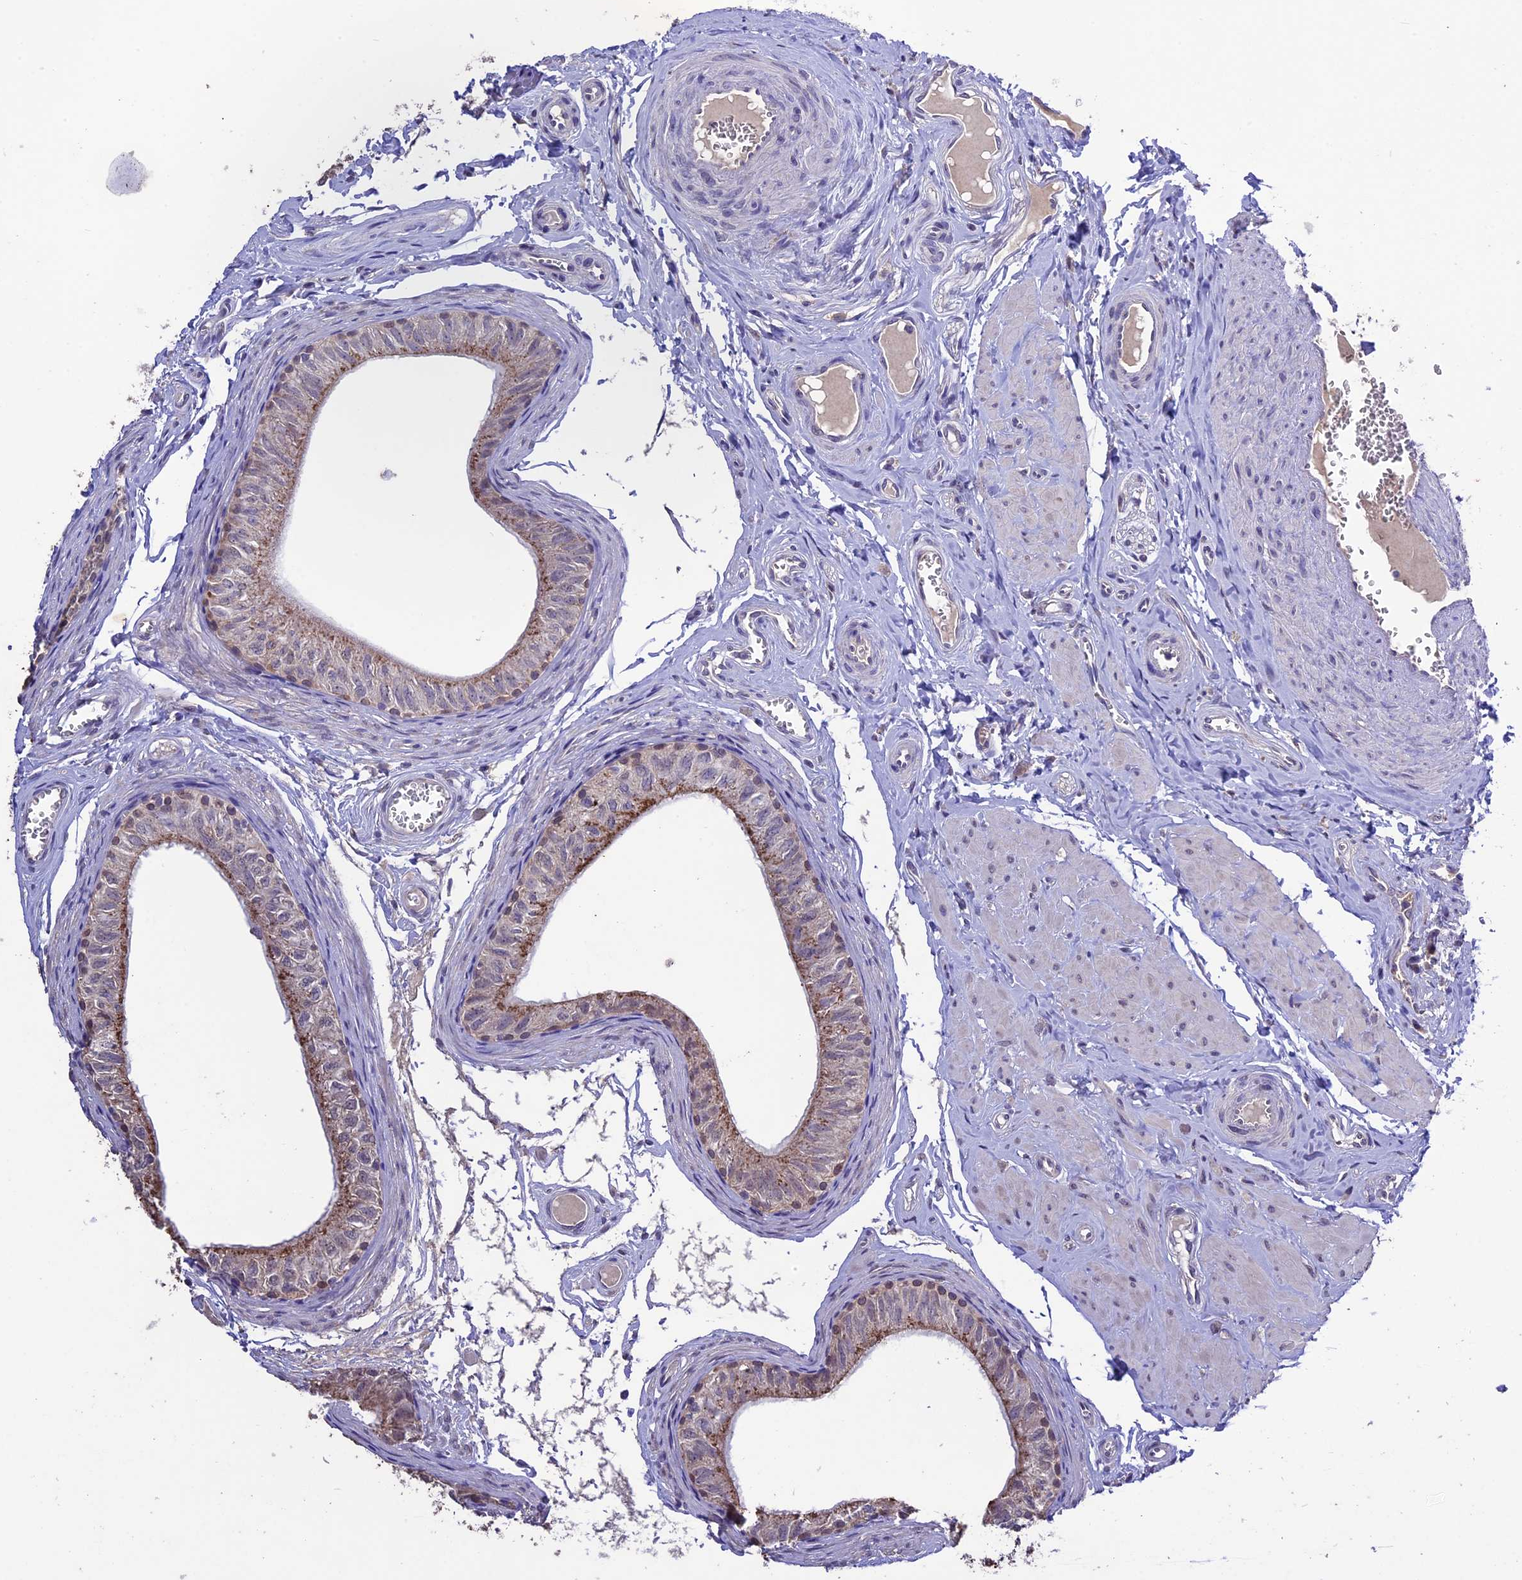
{"staining": {"intensity": "moderate", "quantity": "<25%", "location": "cytoplasmic/membranous"}, "tissue": "epididymis", "cell_type": "Glandular cells", "image_type": "normal", "snomed": [{"axis": "morphology", "description": "Normal tissue, NOS"}, {"axis": "topography", "description": "Epididymis"}], "caption": "Moderate cytoplasmic/membranous staining is present in about <25% of glandular cells in unremarkable epididymis.", "gene": "DIS3L", "patient": {"sex": "male", "age": 42}}